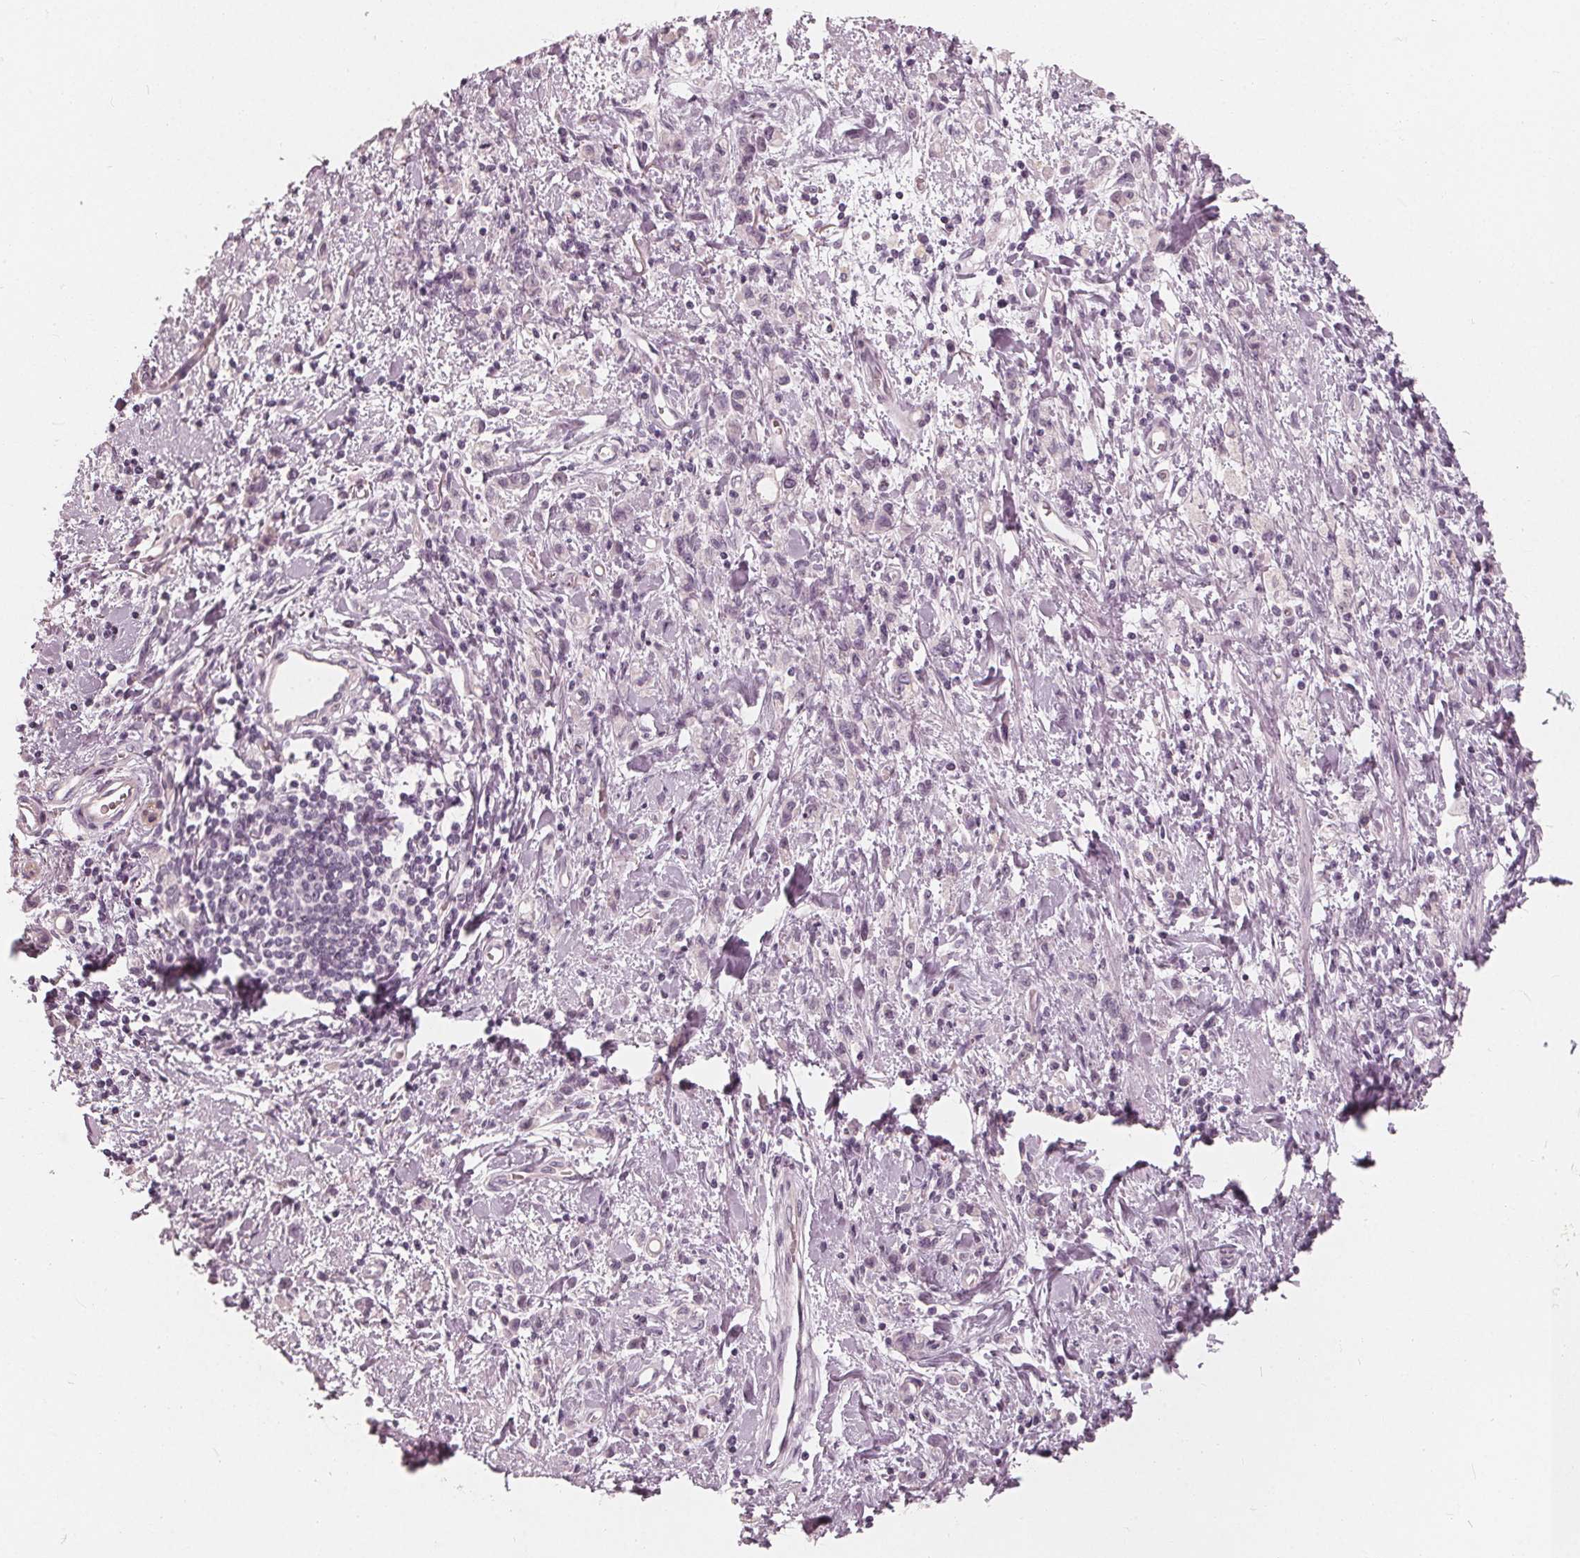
{"staining": {"intensity": "negative", "quantity": "none", "location": "none"}, "tissue": "stomach cancer", "cell_type": "Tumor cells", "image_type": "cancer", "snomed": [{"axis": "morphology", "description": "Adenocarcinoma, NOS"}, {"axis": "topography", "description": "Stomach"}], "caption": "Immunohistochemical staining of human stomach cancer (adenocarcinoma) reveals no significant staining in tumor cells.", "gene": "SAT2", "patient": {"sex": "male", "age": 77}}